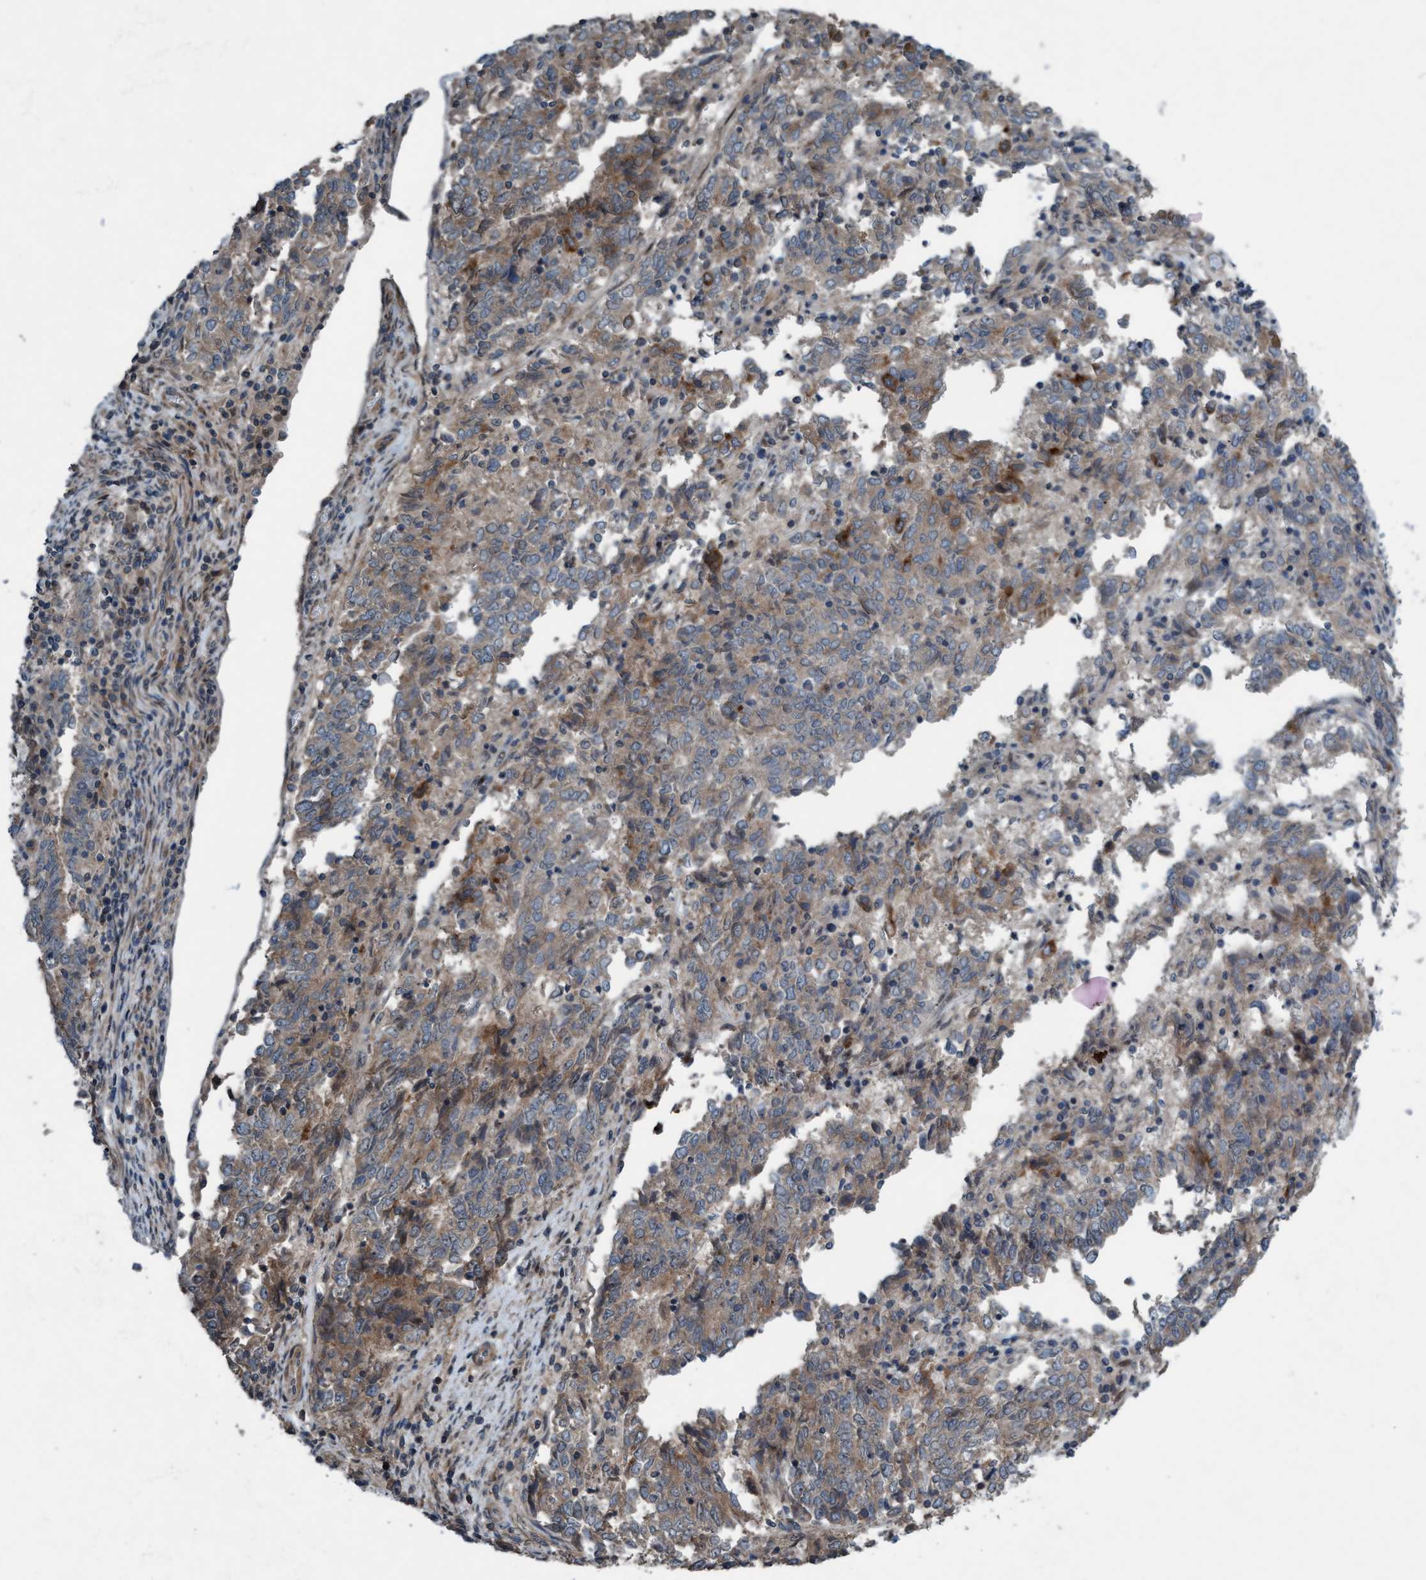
{"staining": {"intensity": "weak", "quantity": "25%-75%", "location": "cytoplasmic/membranous"}, "tissue": "endometrial cancer", "cell_type": "Tumor cells", "image_type": "cancer", "snomed": [{"axis": "morphology", "description": "Adenocarcinoma, NOS"}, {"axis": "topography", "description": "Endometrium"}], "caption": "Endometrial cancer was stained to show a protein in brown. There is low levels of weak cytoplasmic/membranous expression in about 25%-75% of tumor cells.", "gene": "NISCH", "patient": {"sex": "female", "age": 80}}